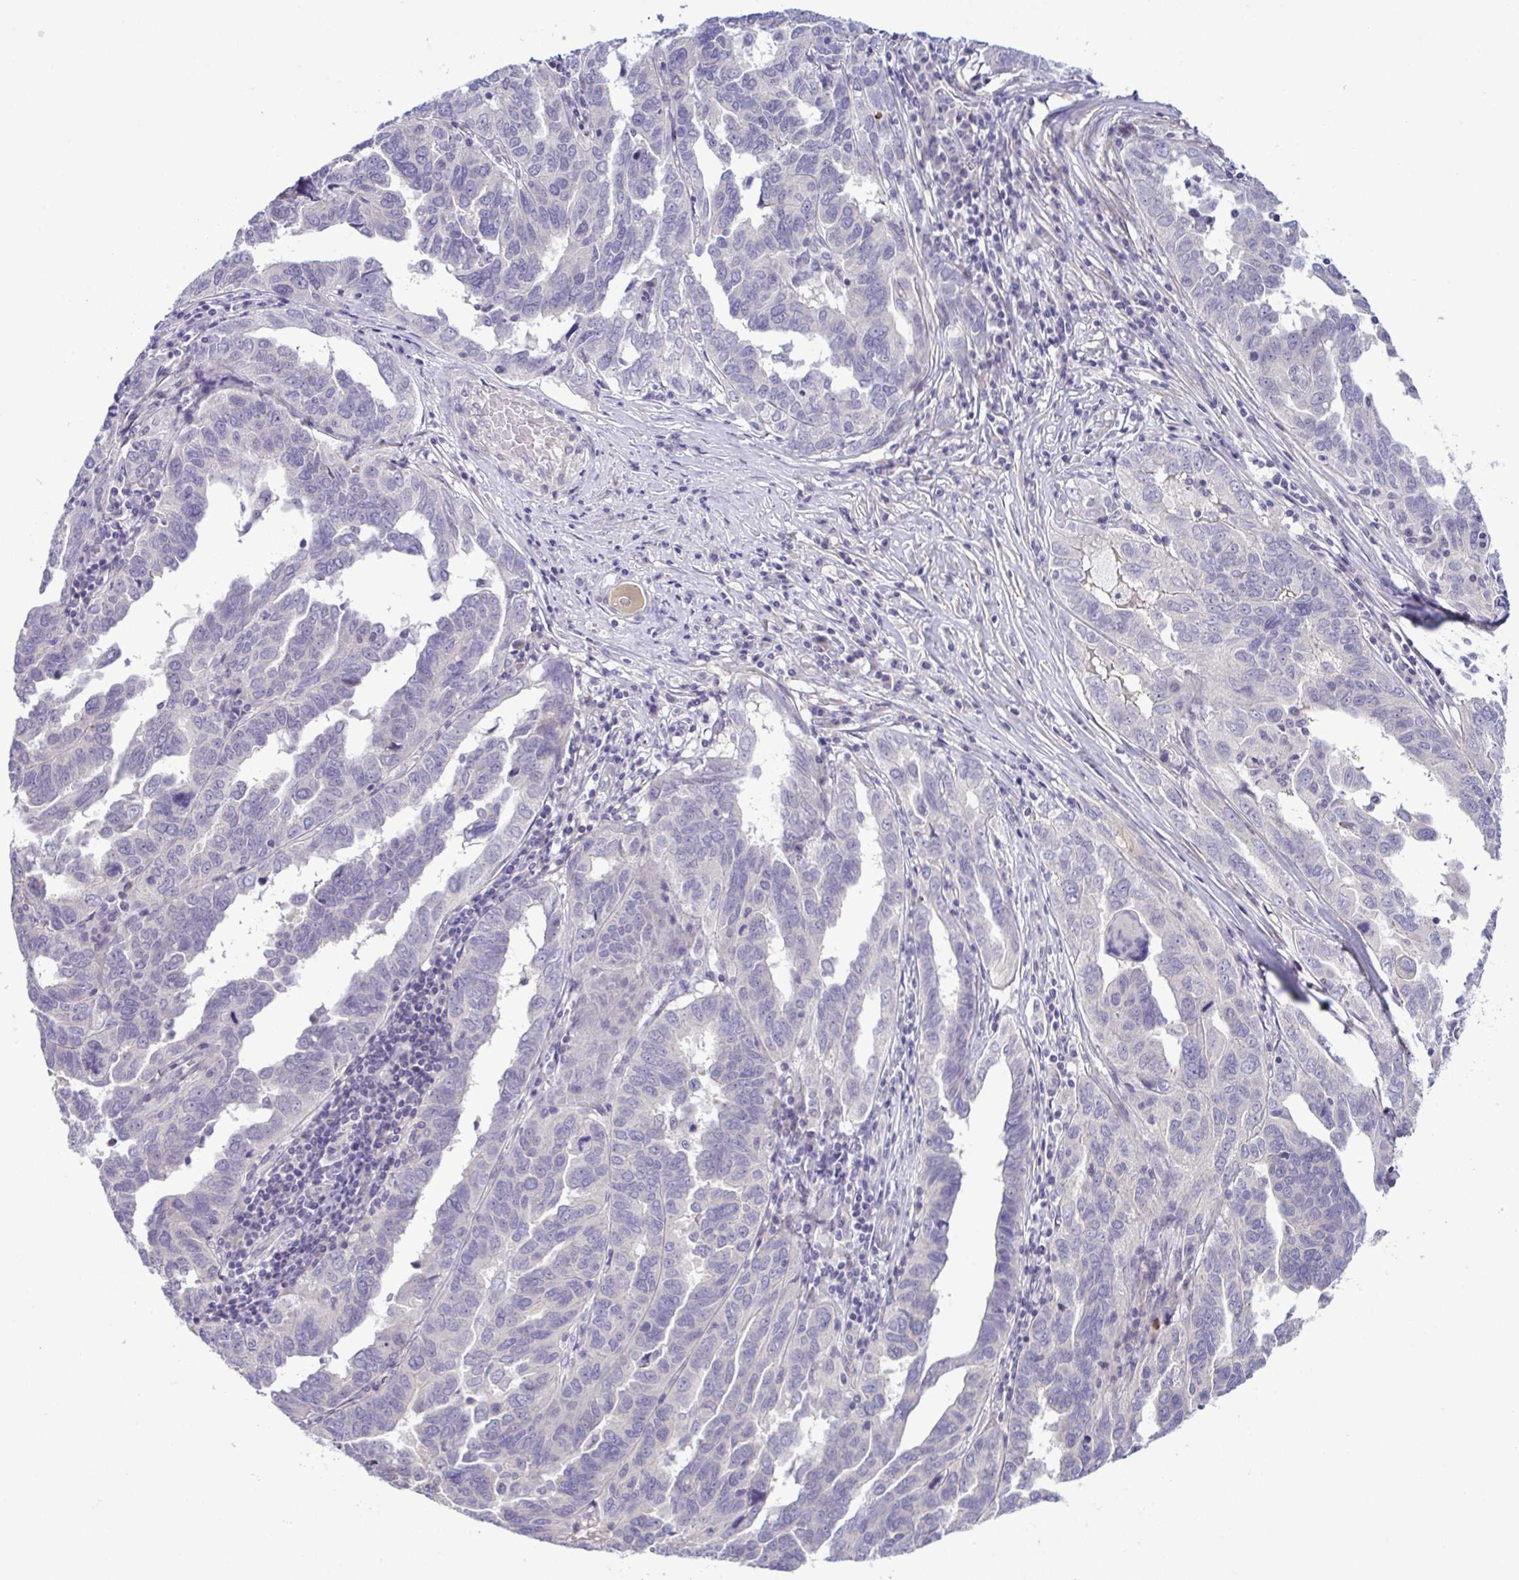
{"staining": {"intensity": "negative", "quantity": "none", "location": "none"}, "tissue": "ovarian cancer", "cell_type": "Tumor cells", "image_type": "cancer", "snomed": [{"axis": "morphology", "description": "Cystadenocarcinoma, serous, NOS"}, {"axis": "topography", "description": "Ovary"}], "caption": "Ovarian cancer was stained to show a protein in brown. There is no significant positivity in tumor cells. (Brightfield microscopy of DAB (3,3'-diaminobenzidine) immunohistochemistry (IHC) at high magnification).", "gene": "SYNPO2L", "patient": {"sex": "female", "age": 64}}